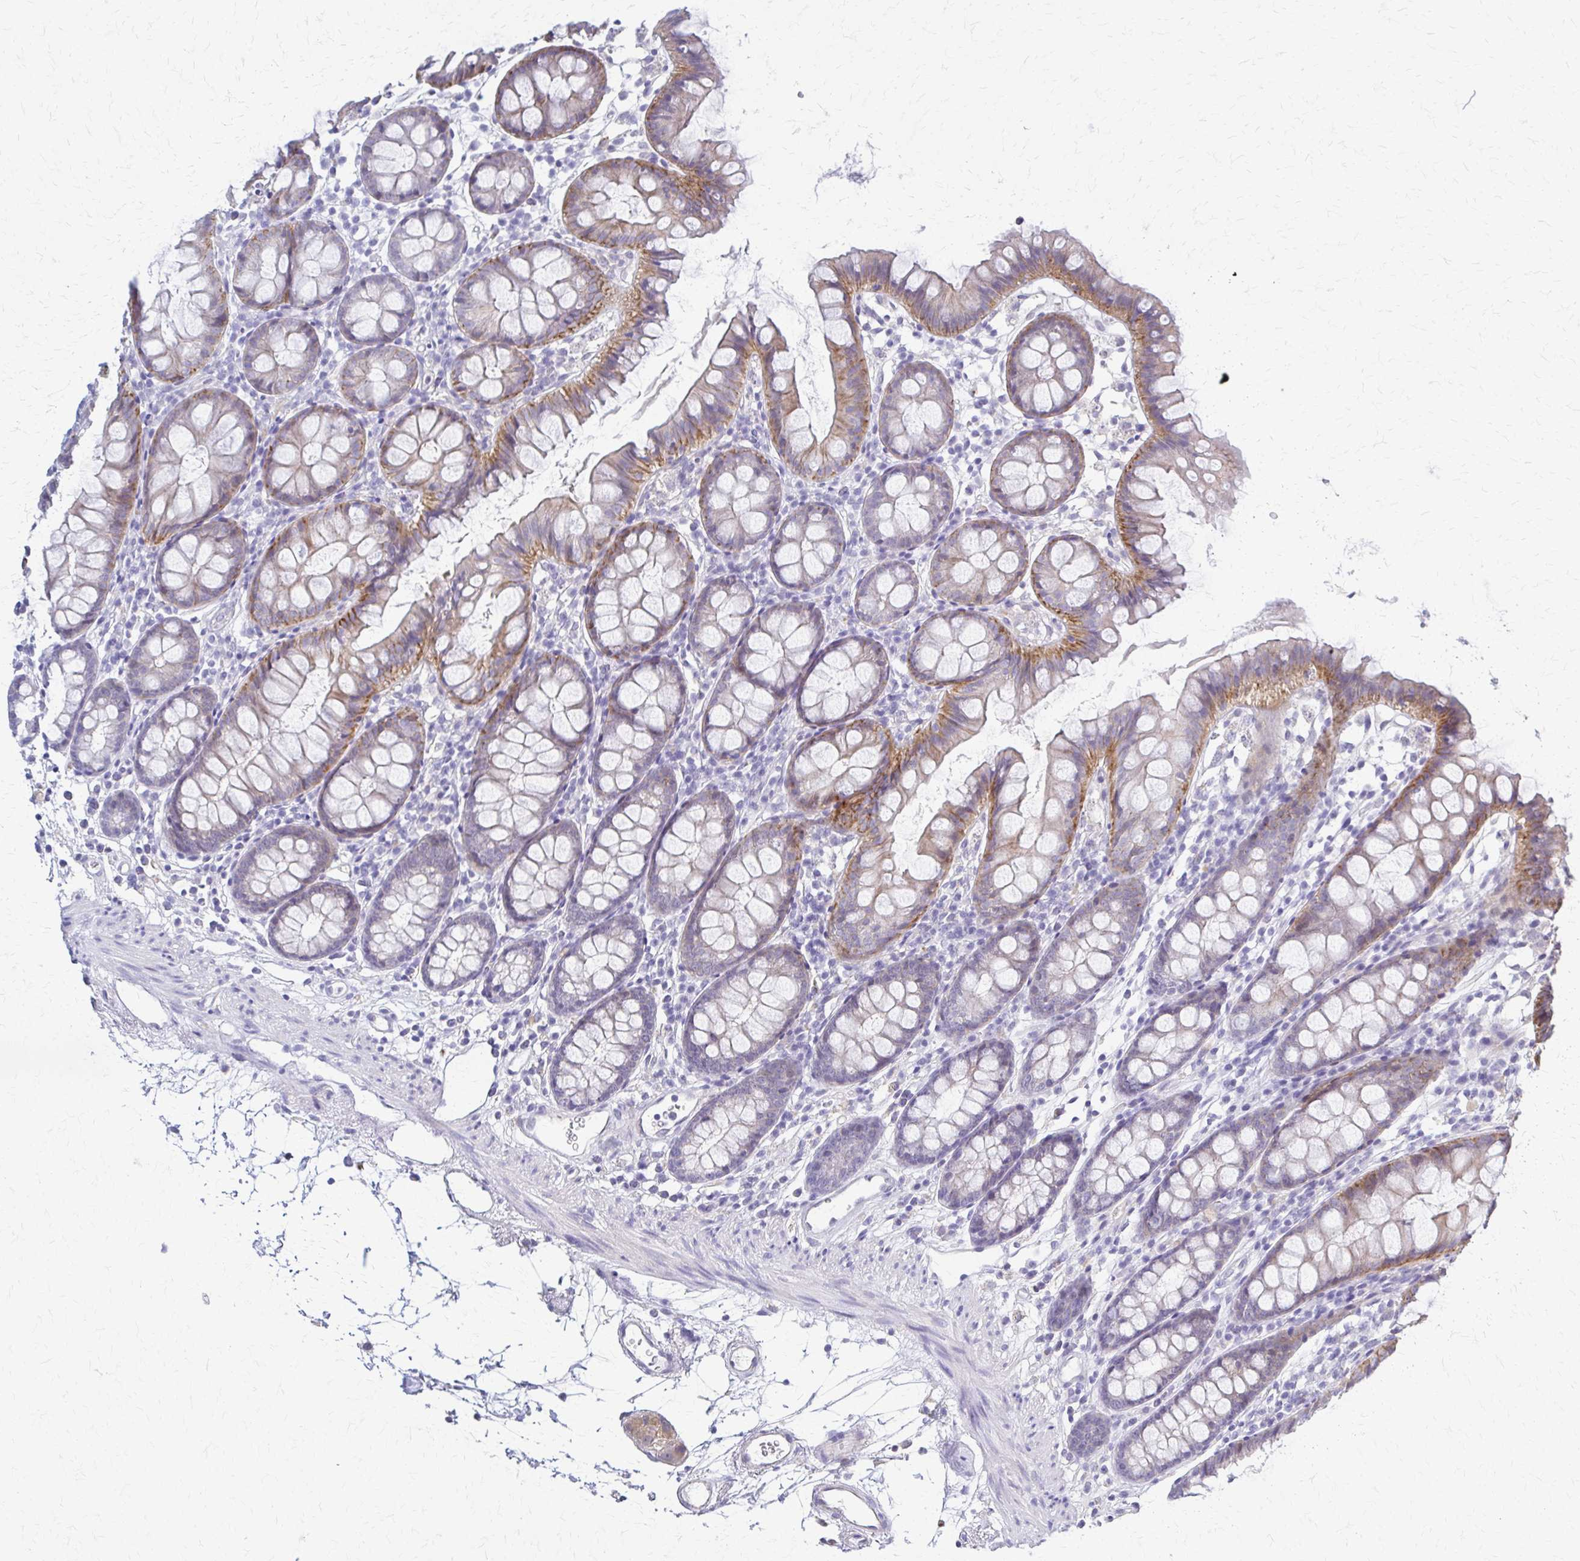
{"staining": {"intensity": "negative", "quantity": "none", "location": "none"}, "tissue": "colon", "cell_type": "Endothelial cells", "image_type": "normal", "snomed": [{"axis": "morphology", "description": "Normal tissue, NOS"}, {"axis": "topography", "description": "Colon"}], "caption": "Colon was stained to show a protein in brown. There is no significant staining in endothelial cells. The staining was performed using DAB to visualize the protein expression in brown, while the nuclei were stained in blue with hematoxylin (Magnification: 20x).", "gene": "RHOBTB2", "patient": {"sex": "female", "age": 84}}